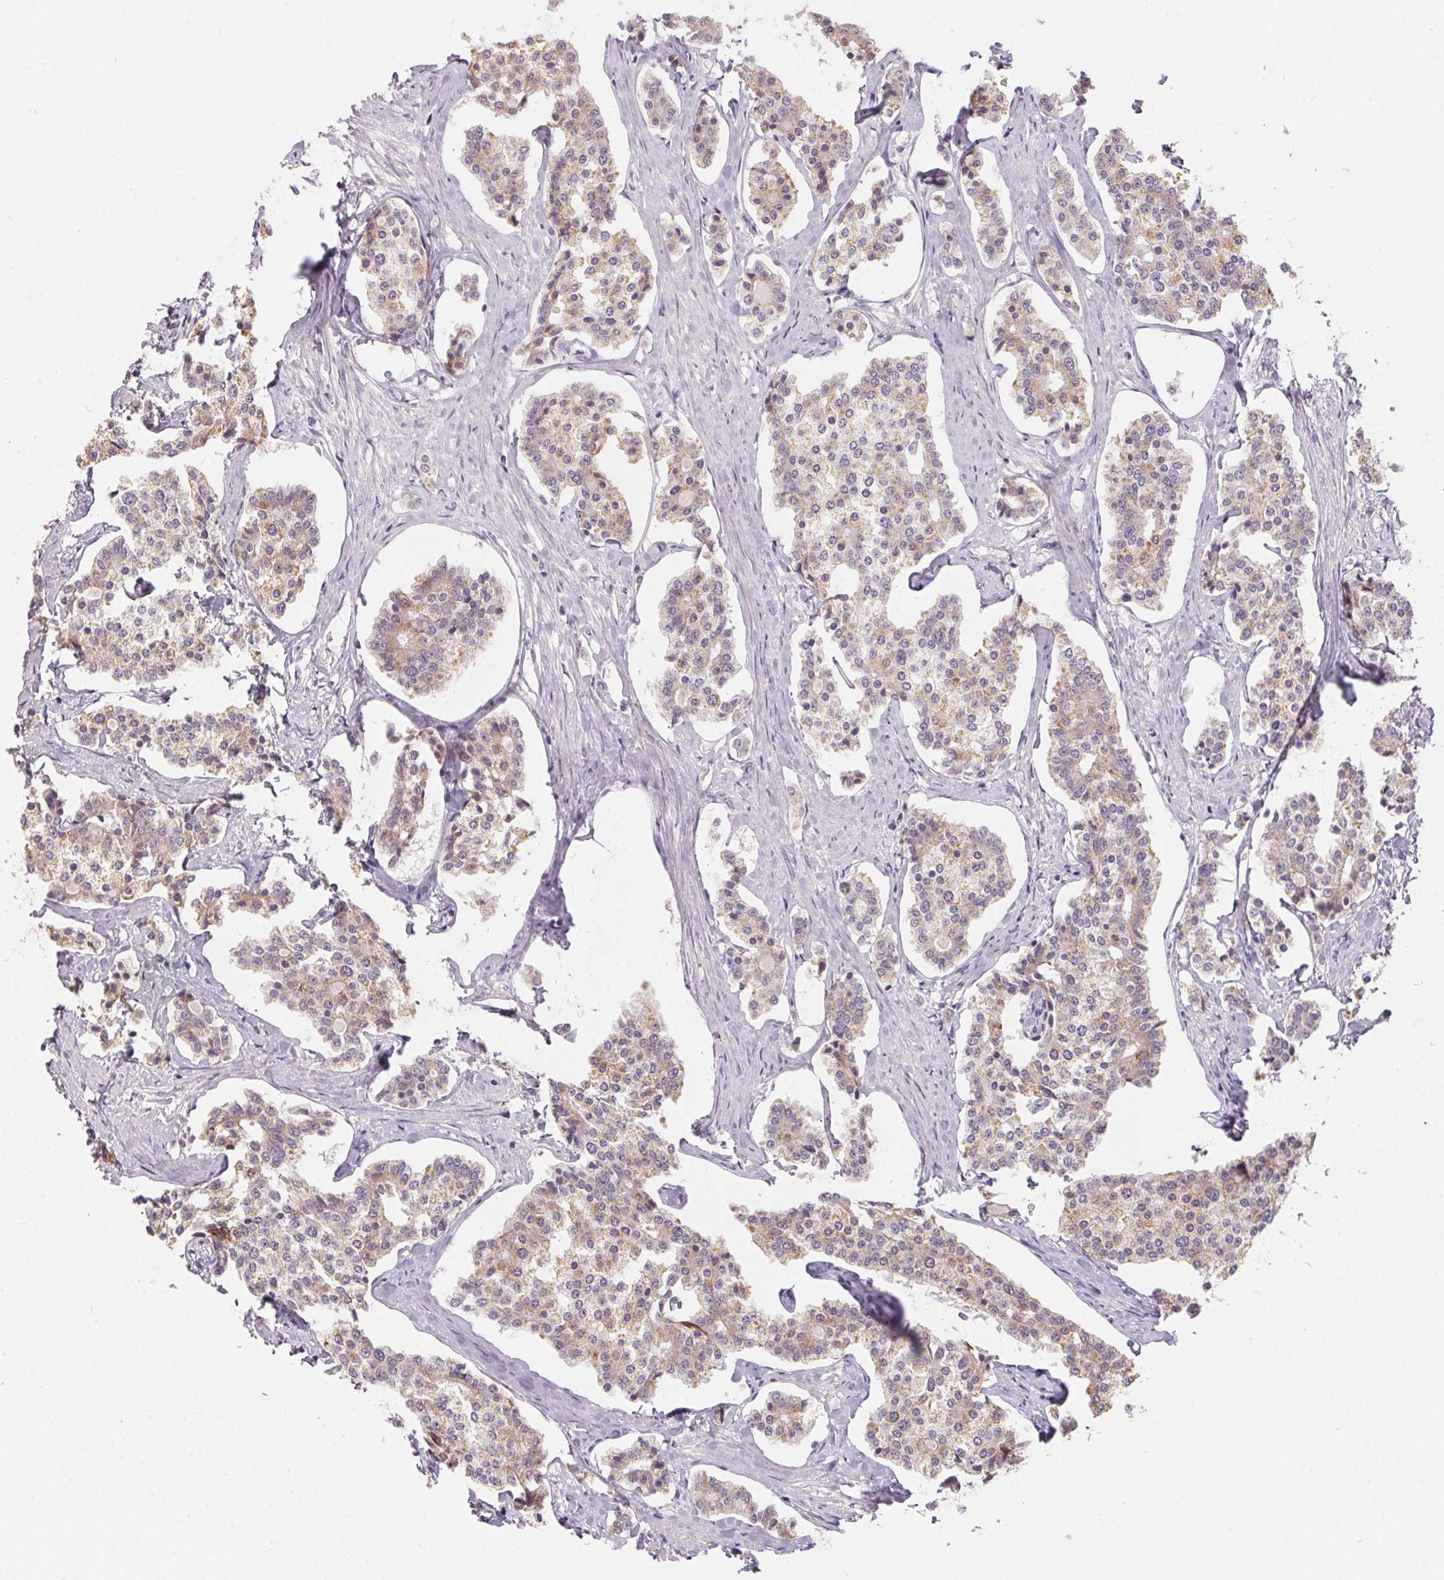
{"staining": {"intensity": "weak", "quantity": ">75%", "location": "cytoplasmic/membranous"}, "tissue": "carcinoid", "cell_type": "Tumor cells", "image_type": "cancer", "snomed": [{"axis": "morphology", "description": "Carcinoid, malignant, NOS"}, {"axis": "topography", "description": "Small intestine"}], "caption": "Tumor cells demonstrate weak cytoplasmic/membranous positivity in approximately >75% of cells in carcinoid.", "gene": "GDAP1L1", "patient": {"sex": "female", "age": 65}}